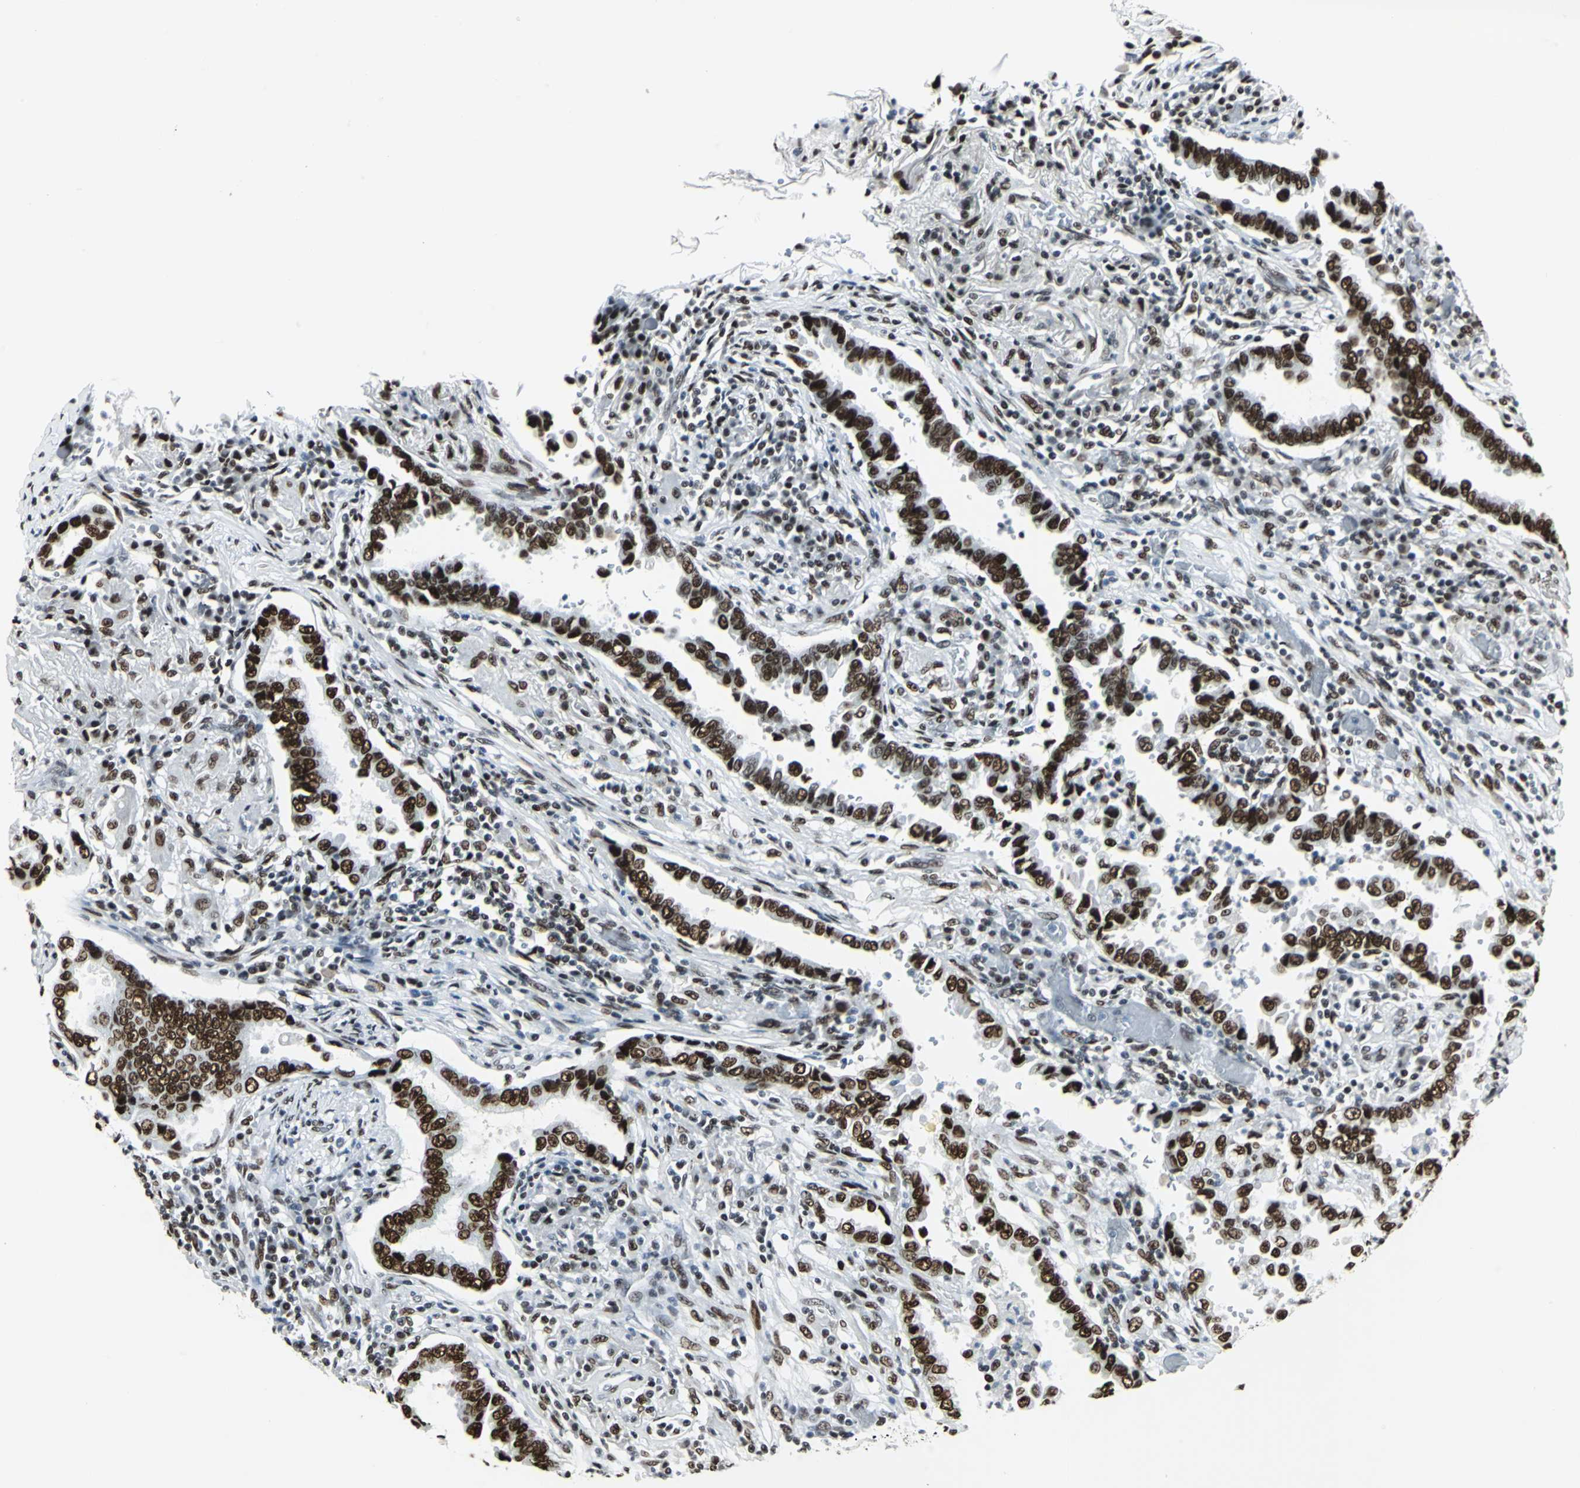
{"staining": {"intensity": "strong", "quantity": ">75%", "location": "nuclear"}, "tissue": "lung cancer", "cell_type": "Tumor cells", "image_type": "cancer", "snomed": [{"axis": "morphology", "description": "Normal tissue, NOS"}, {"axis": "morphology", "description": "Inflammation, NOS"}, {"axis": "morphology", "description": "Adenocarcinoma, NOS"}, {"axis": "topography", "description": "Lung"}], "caption": "Immunohistochemical staining of human lung adenocarcinoma demonstrates high levels of strong nuclear staining in approximately >75% of tumor cells. The staining was performed using DAB (3,3'-diaminobenzidine), with brown indicating positive protein expression. Nuclei are stained blue with hematoxylin.", "gene": "HDAC2", "patient": {"sex": "female", "age": 64}}